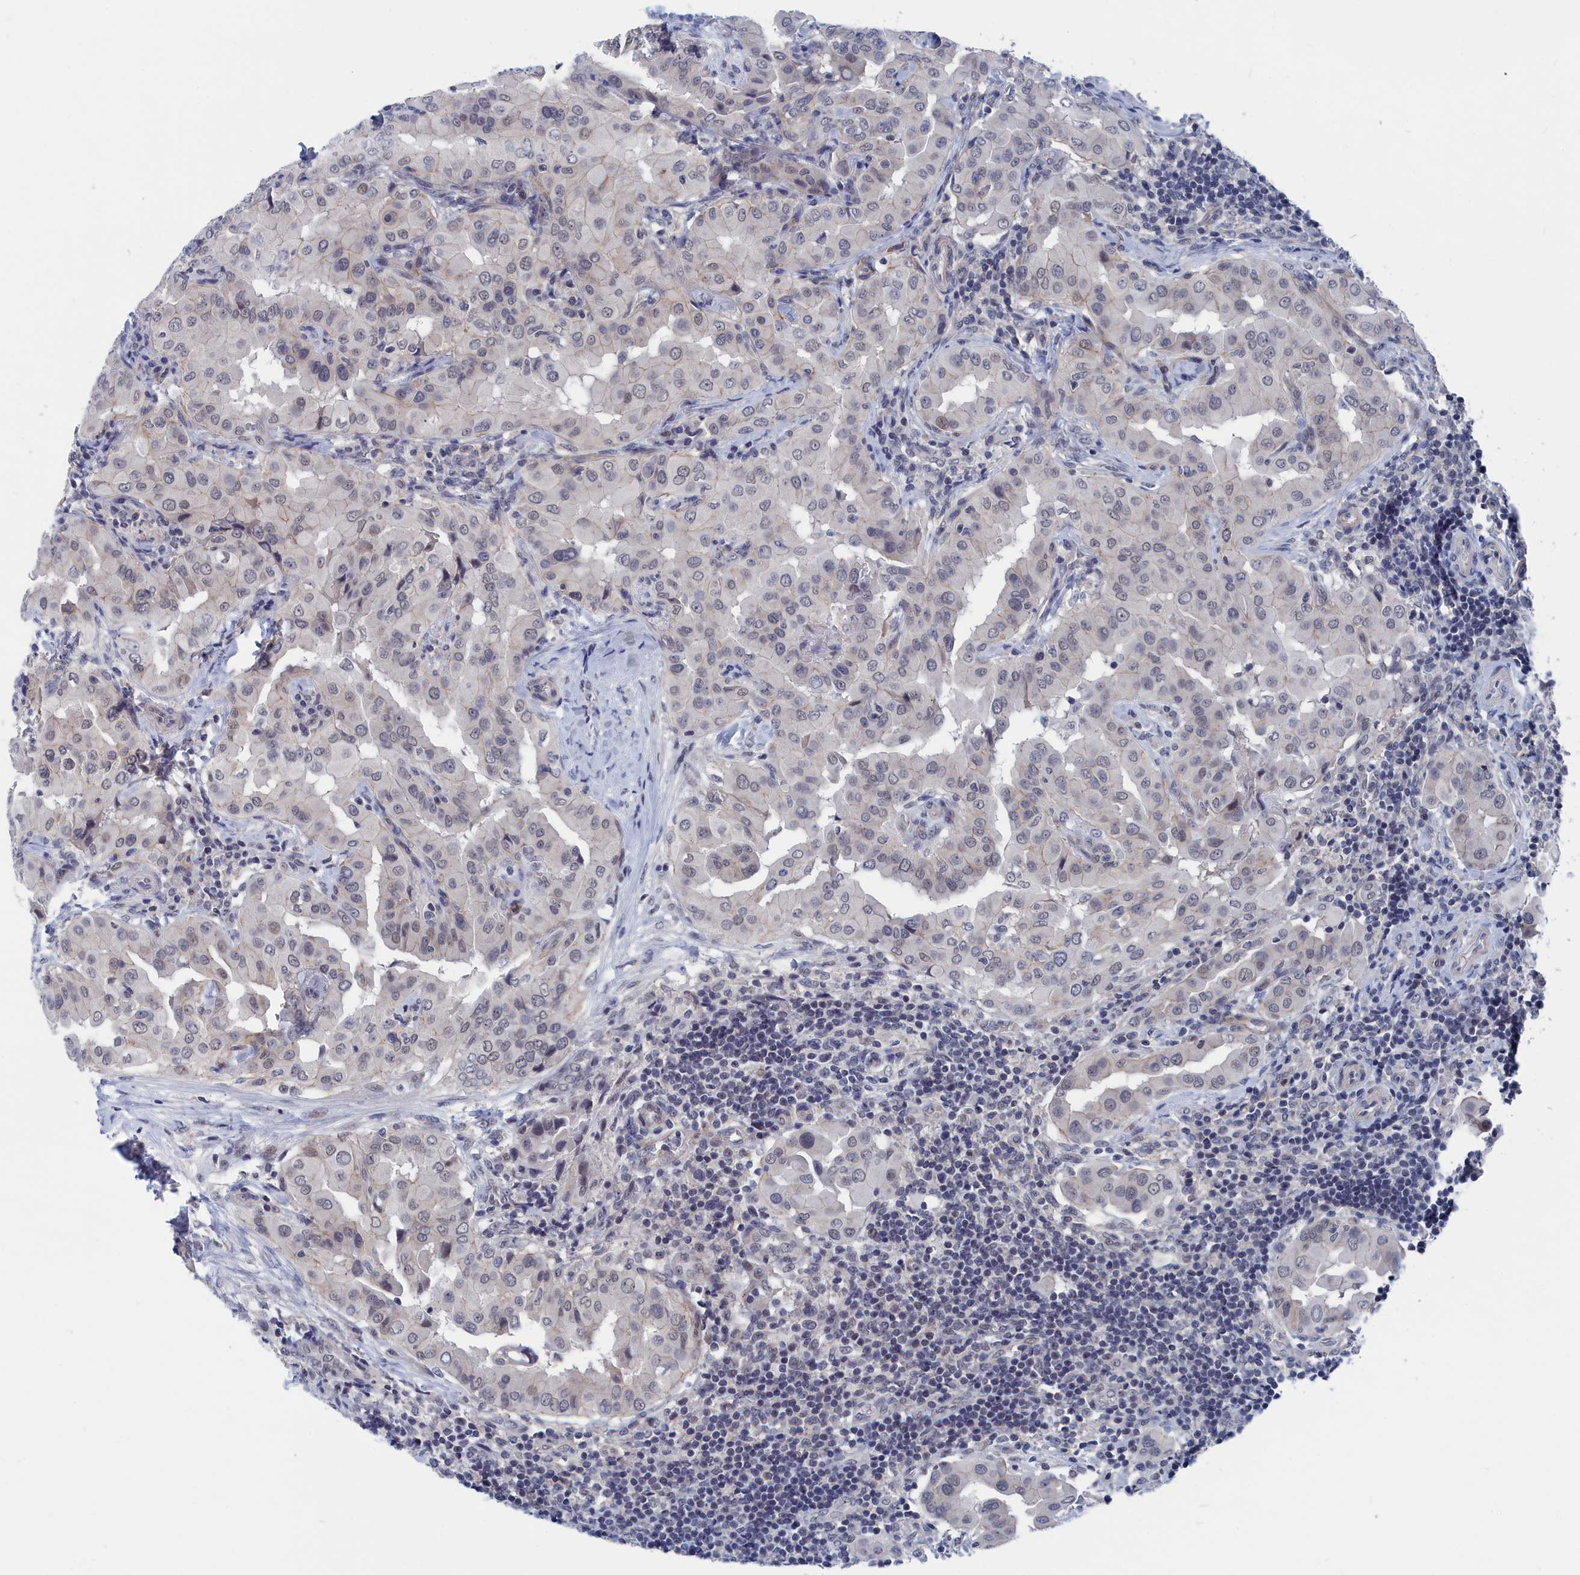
{"staining": {"intensity": "negative", "quantity": "none", "location": "none"}, "tissue": "thyroid cancer", "cell_type": "Tumor cells", "image_type": "cancer", "snomed": [{"axis": "morphology", "description": "Papillary adenocarcinoma, NOS"}, {"axis": "topography", "description": "Thyroid gland"}], "caption": "Immunohistochemistry (IHC) of thyroid papillary adenocarcinoma demonstrates no staining in tumor cells.", "gene": "MARCHF3", "patient": {"sex": "male", "age": 33}}